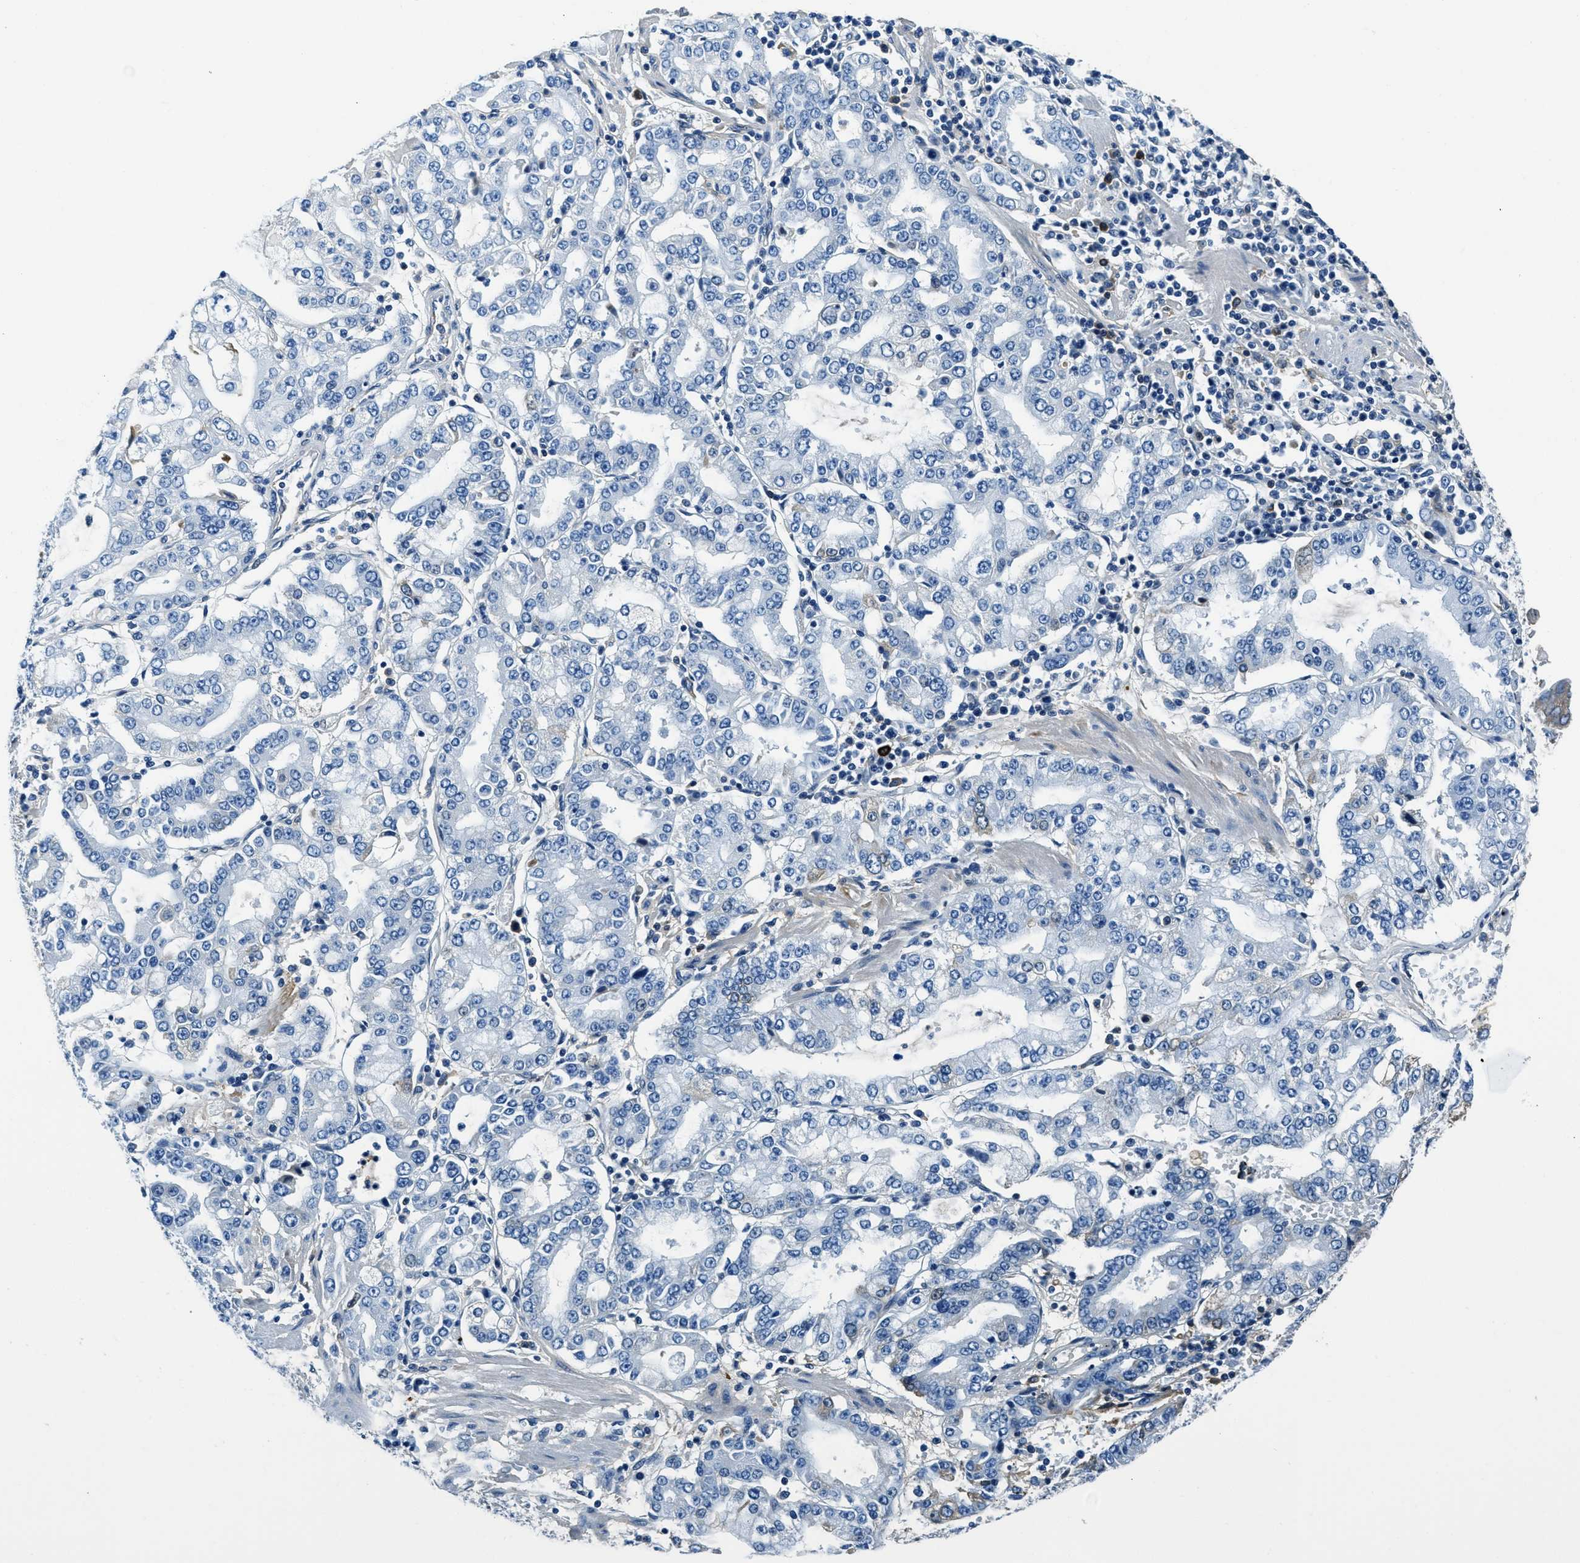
{"staining": {"intensity": "negative", "quantity": "none", "location": "none"}, "tissue": "stomach cancer", "cell_type": "Tumor cells", "image_type": "cancer", "snomed": [{"axis": "morphology", "description": "Adenocarcinoma, NOS"}, {"axis": "topography", "description": "Stomach"}], "caption": "A high-resolution micrograph shows IHC staining of stomach cancer (adenocarcinoma), which exhibits no significant staining in tumor cells. (Stains: DAB immunohistochemistry with hematoxylin counter stain, Microscopy: brightfield microscopy at high magnification).", "gene": "TMEM186", "patient": {"sex": "male", "age": 76}}